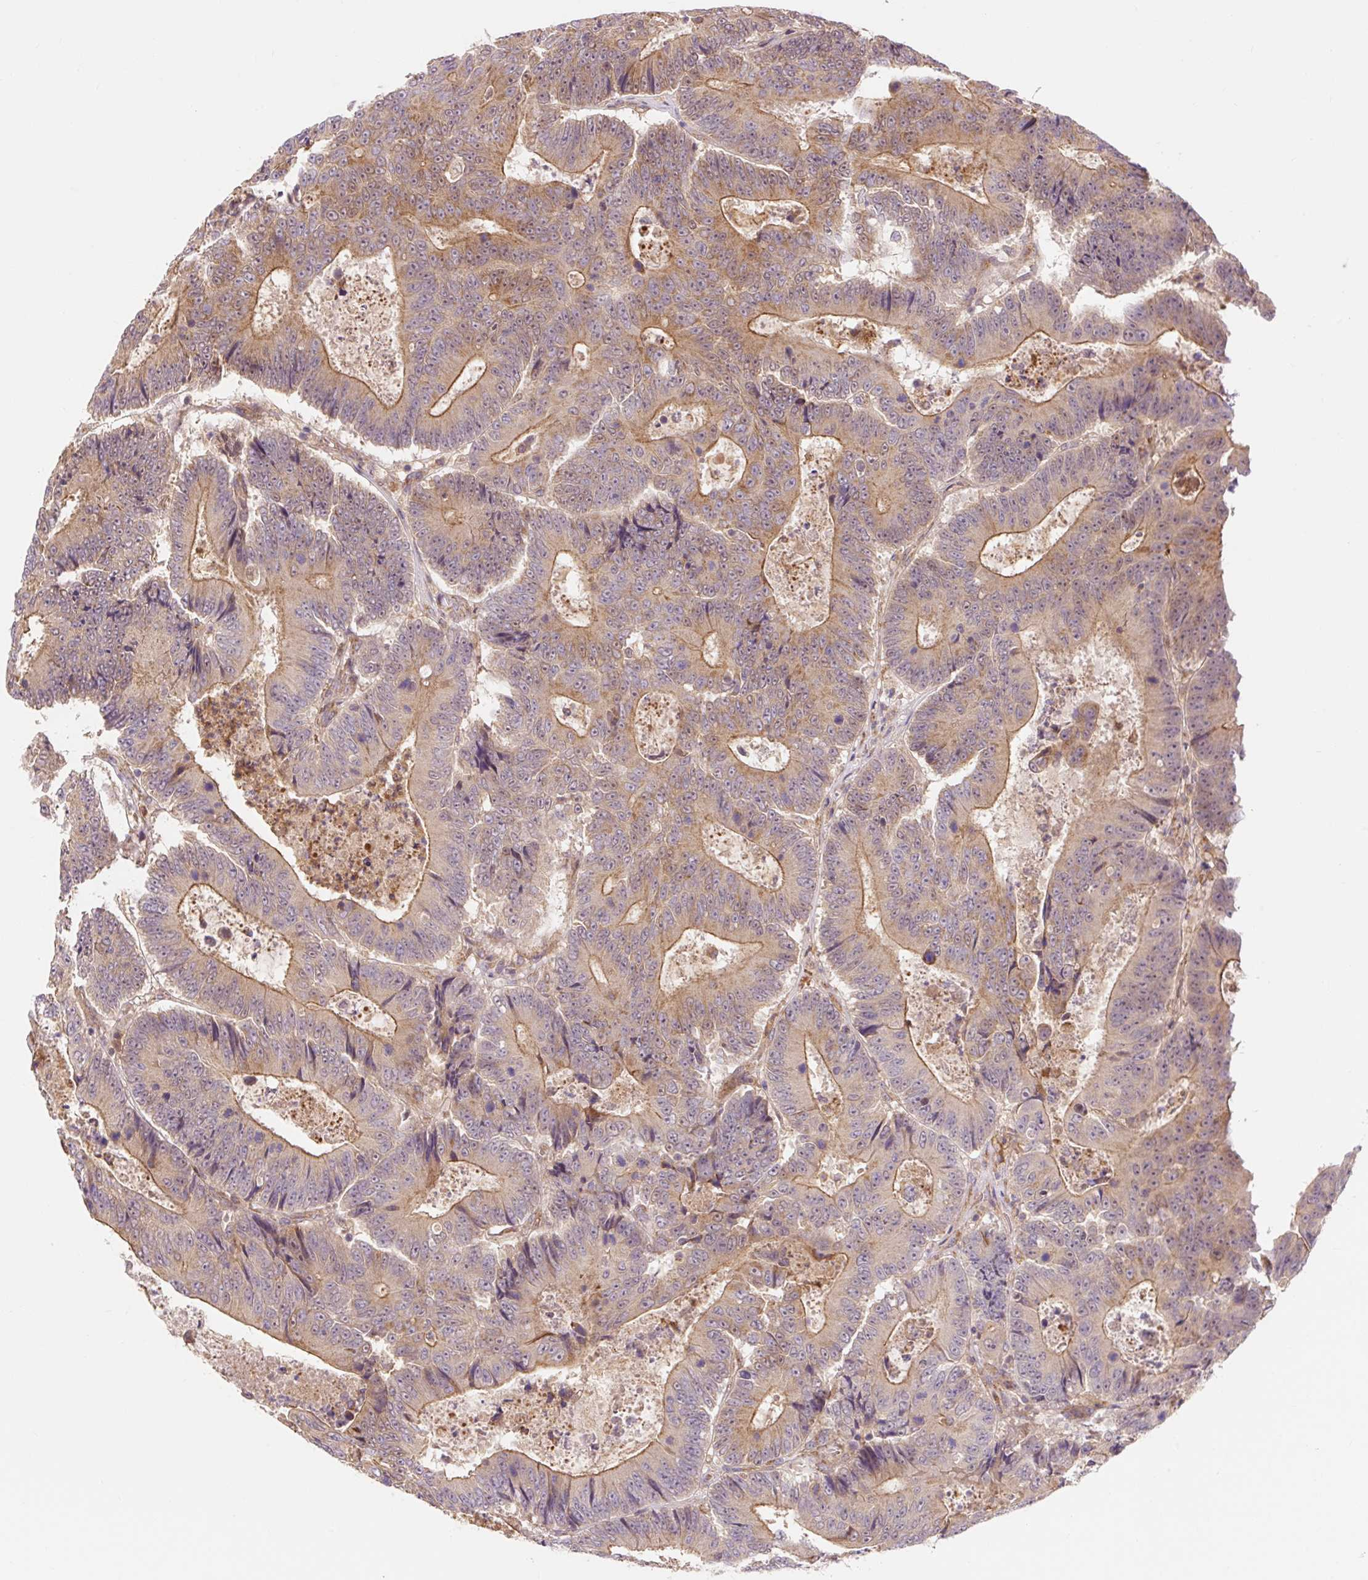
{"staining": {"intensity": "moderate", "quantity": ">75%", "location": "cytoplasmic/membranous"}, "tissue": "colorectal cancer", "cell_type": "Tumor cells", "image_type": "cancer", "snomed": [{"axis": "morphology", "description": "Adenocarcinoma, NOS"}, {"axis": "topography", "description": "Colon"}], "caption": "Immunohistochemical staining of colorectal cancer (adenocarcinoma) demonstrates medium levels of moderate cytoplasmic/membranous protein expression in approximately >75% of tumor cells.", "gene": "TRIAP1", "patient": {"sex": "male", "age": 83}}